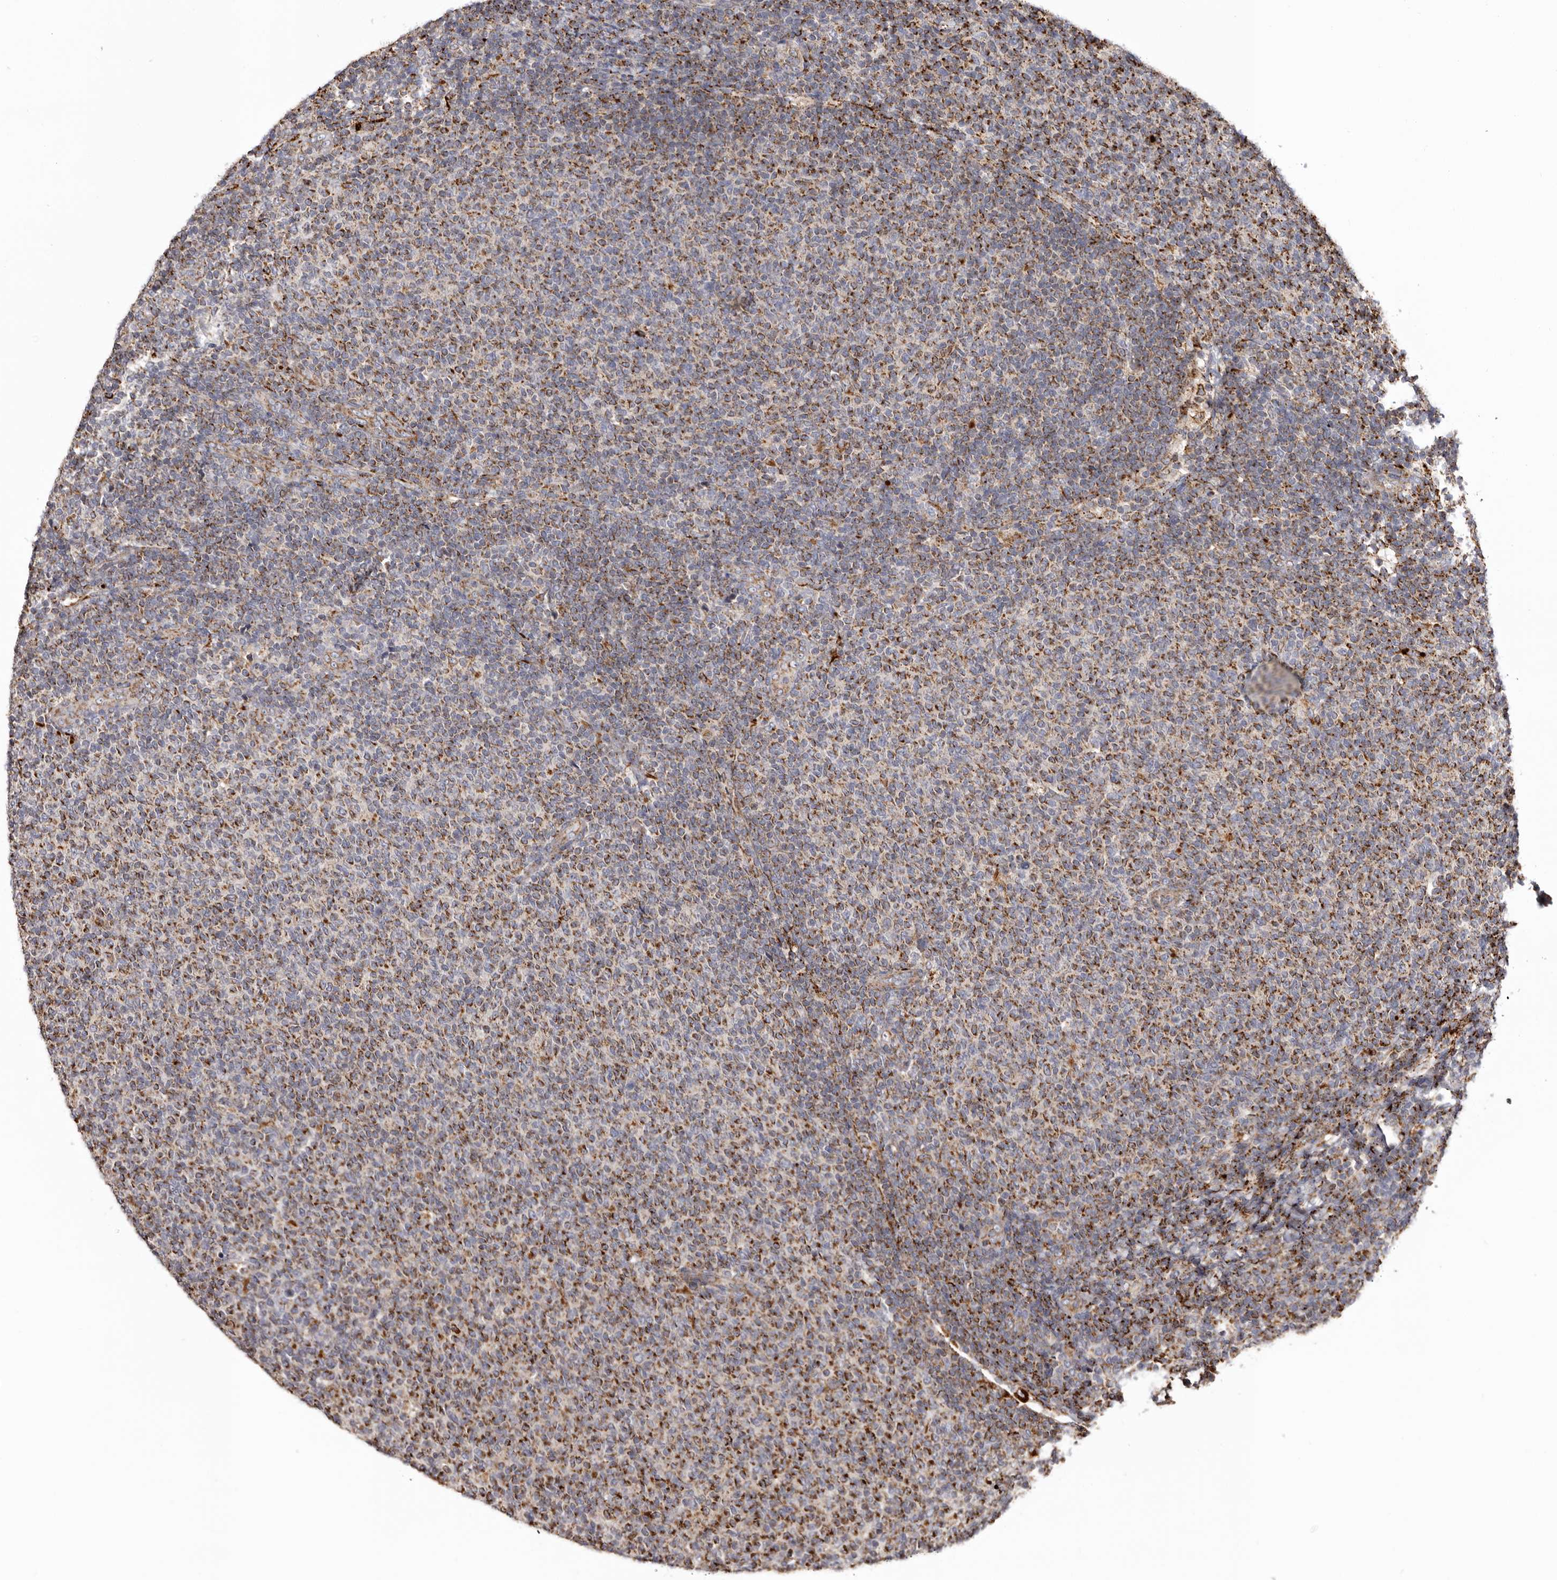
{"staining": {"intensity": "strong", "quantity": "25%-75%", "location": "cytoplasmic/membranous"}, "tissue": "lymphoma", "cell_type": "Tumor cells", "image_type": "cancer", "snomed": [{"axis": "morphology", "description": "Malignant lymphoma, non-Hodgkin's type, Low grade"}, {"axis": "topography", "description": "Lymph node"}], "caption": "A high amount of strong cytoplasmic/membranous staining is identified in about 25%-75% of tumor cells in lymphoma tissue. (DAB IHC, brown staining for protein, blue staining for nuclei).", "gene": "MECR", "patient": {"sex": "male", "age": 66}}